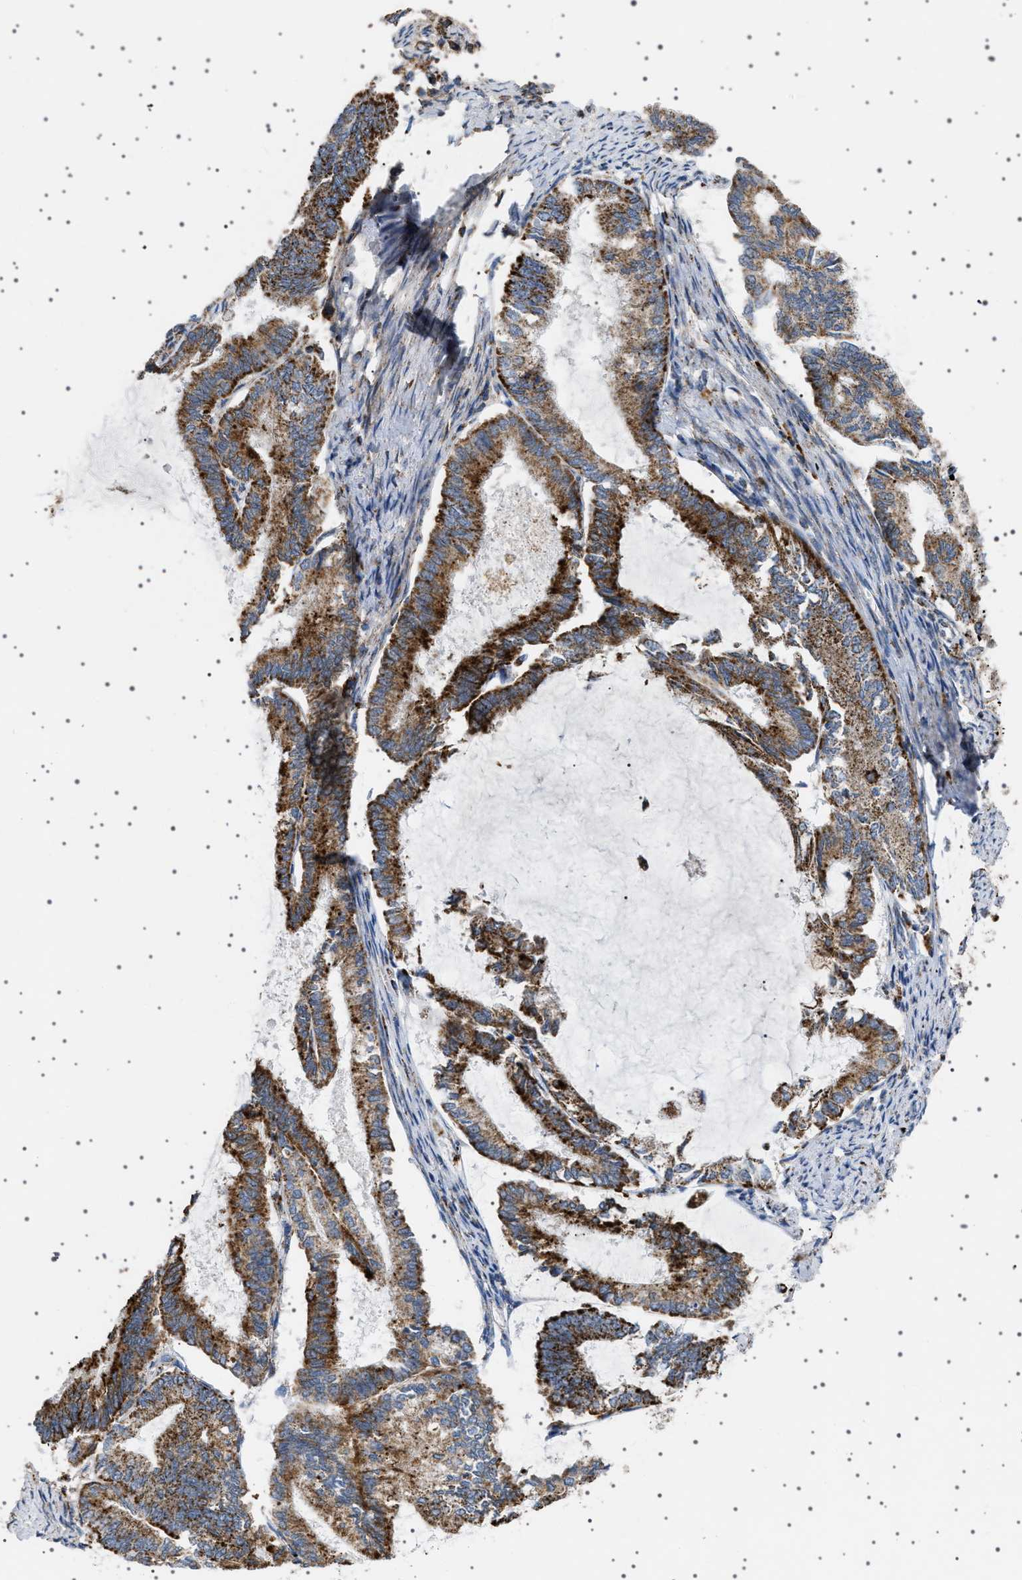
{"staining": {"intensity": "strong", "quantity": ">75%", "location": "cytoplasmic/membranous"}, "tissue": "endometrial cancer", "cell_type": "Tumor cells", "image_type": "cancer", "snomed": [{"axis": "morphology", "description": "Adenocarcinoma, NOS"}, {"axis": "topography", "description": "Endometrium"}], "caption": "Immunohistochemical staining of endometrial adenocarcinoma exhibits high levels of strong cytoplasmic/membranous staining in about >75% of tumor cells.", "gene": "UBXN8", "patient": {"sex": "female", "age": 86}}